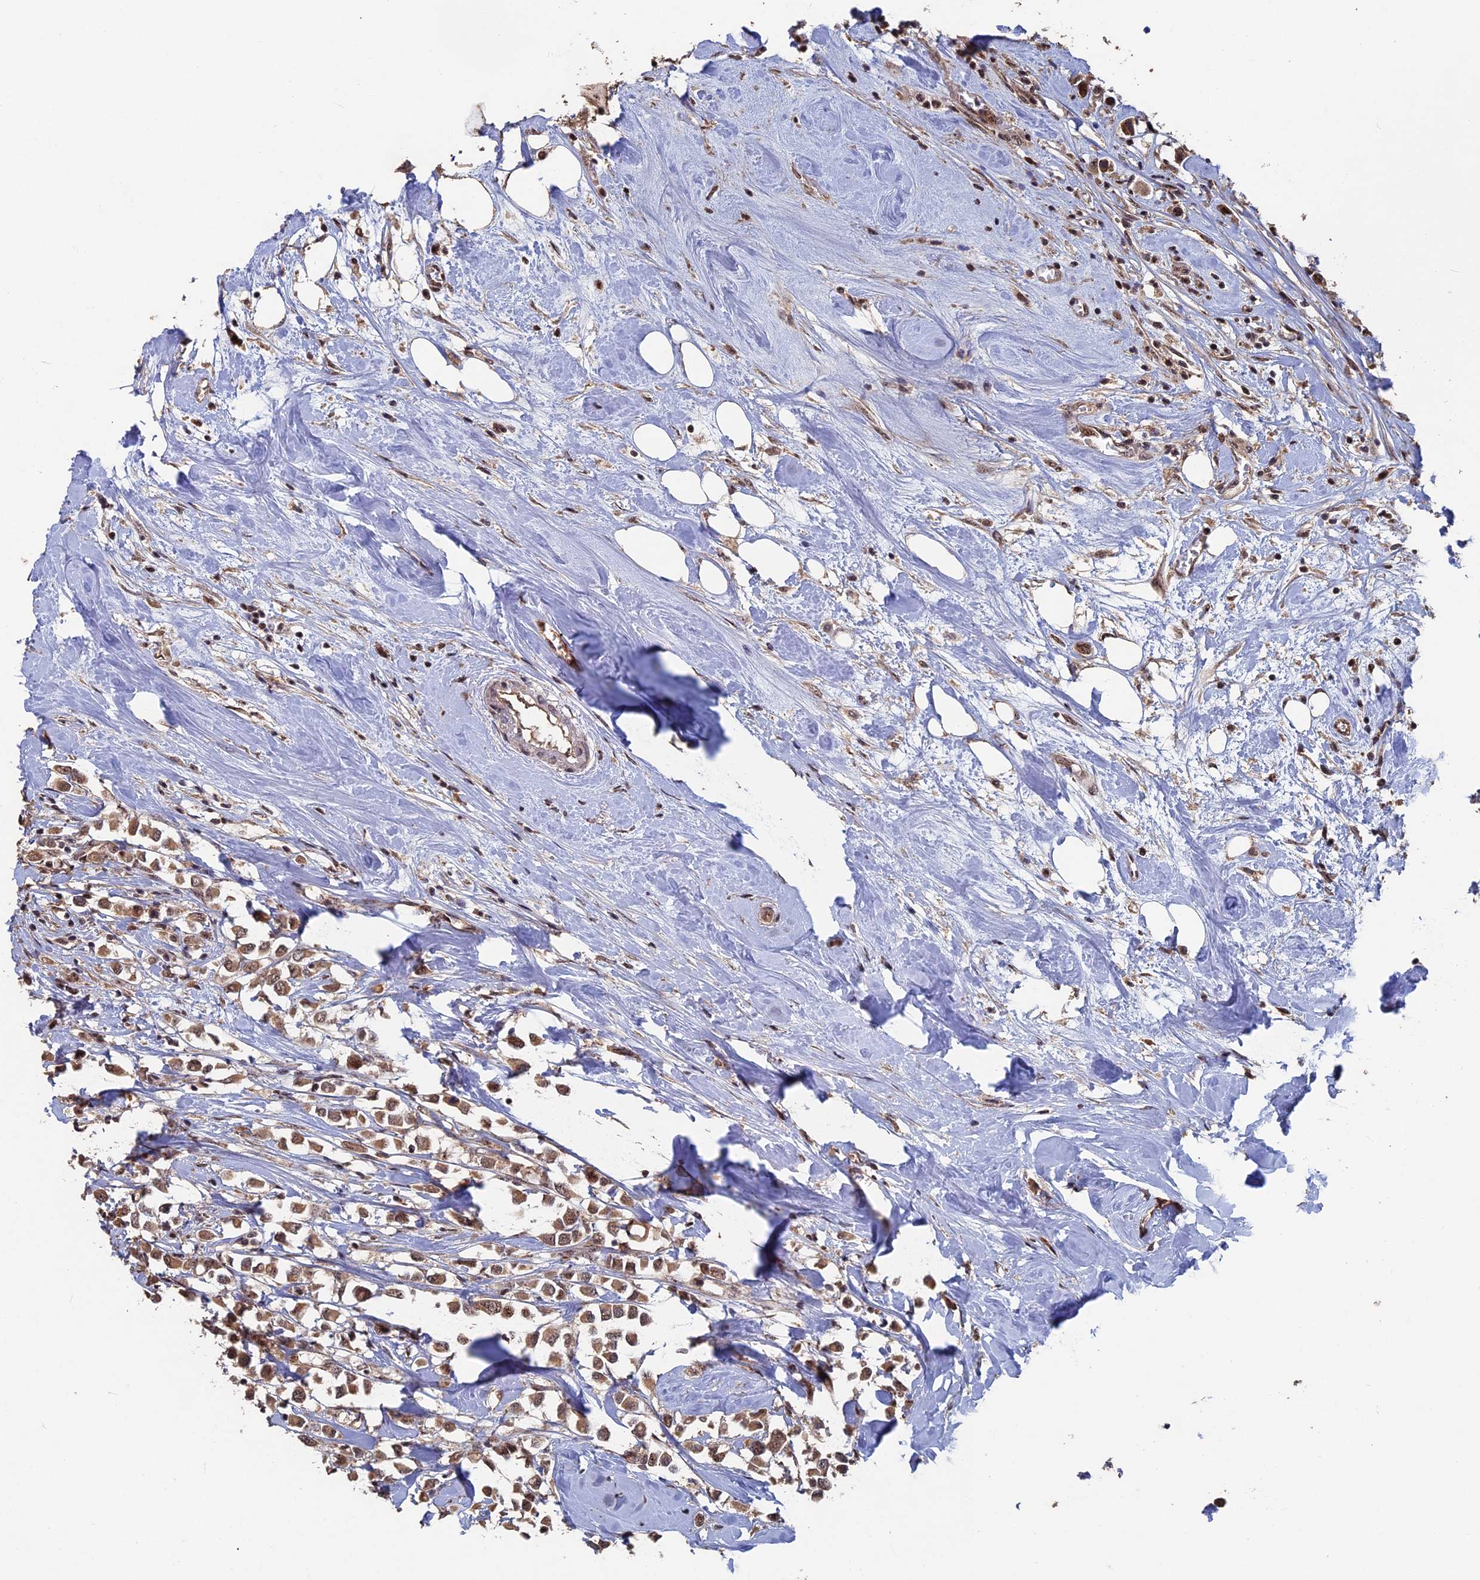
{"staining": {"intensity": "moderate", "quantity": ">75%", "location": "cytoplasmic/membranous,nuclear"}, "tissue": "breast cancer", "cell_type": "Tumor cells", "image_type": "cancer", "snomed": [{"axis": "morphology", "description": "Duct carcinoma"}, {"axis": "topography", "description": "Breast"}], "caption": "Moderate cytoplasmic/membranous and nuclear expression is present in about >75% of tumor cells in invasive ductal carcinoma (breast).", "gene": "KIAA1328", "patient": {"sex": "female", "age": 61}}